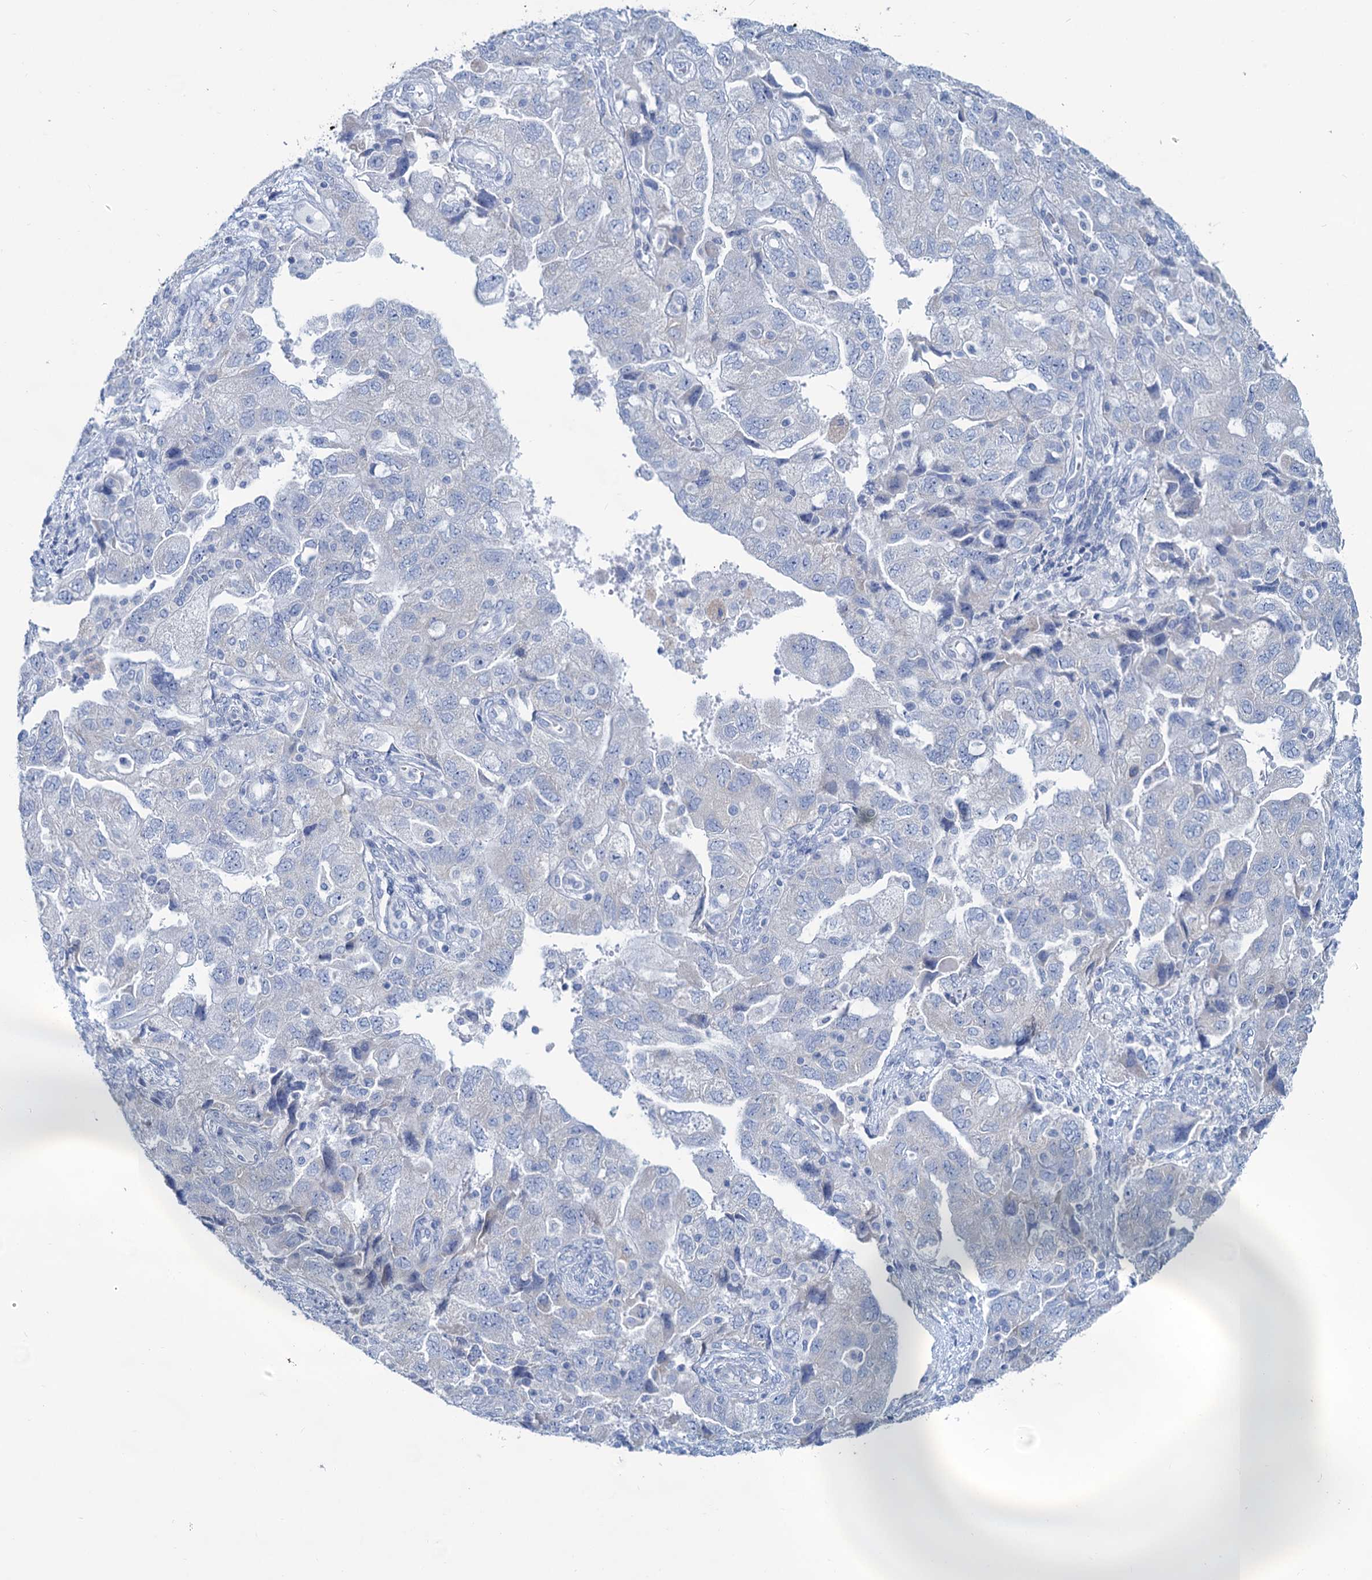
{"staining": {"intensity": "negative", "quantity": "none", "location": "none"}, "tissue": "ovarian cancer", "cell_type": "Tumor cells", "image_type": "cancer", "snomed": [{"axis": "morphology", "description": "Carcinoma, NOS"}, {"axis": "morphology", "description": "Cystadenocarcinoma, serous, NOS"}, {"axis": "topography", "description": "Ovary"}], "caption": "Photomicrograph shows no significant protein positivity in tumor cells of serous cystadenocarcinoma (ovarian). (DAB immunohistochemistry, high magnification).", "gene": "SLC1A3", "patient": {"sex": "female", "age": 69}}